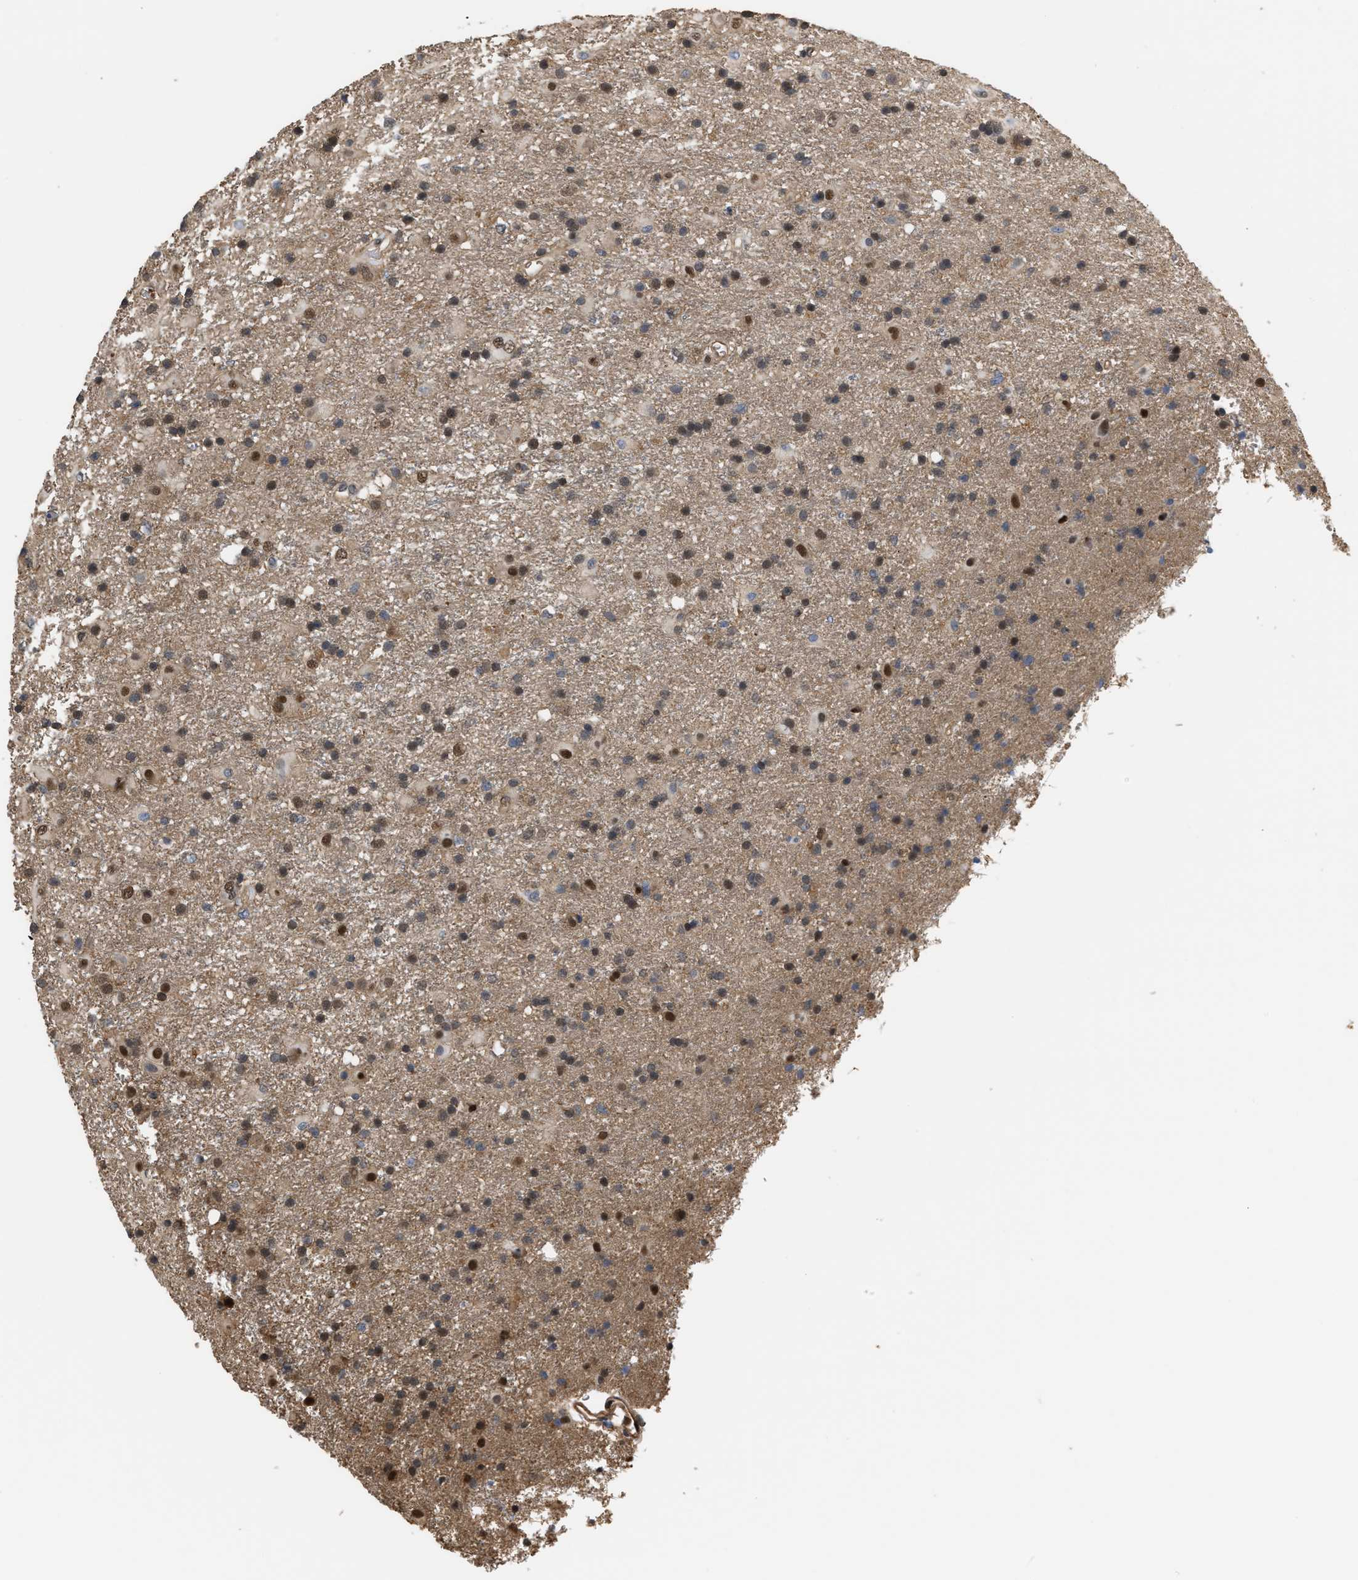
{"staining": {"intensity": "moderate", "quantity": "25%-75%", "location": "nuclear"}, "tissue": "glioma", "cell_type": "Tumor cells", "image_type": "cancer", "snomed": [{"axis": "morphology", "description": "Glioma, malignant, Low grade"}, {"axis": "topography", "description": "Brain"}], "caption": "Glioma stained for a protein displays moderate nuclear positivity in tumor cells.", "gene": "SCAI", "patient": {"sex": "male", "age": 65}}